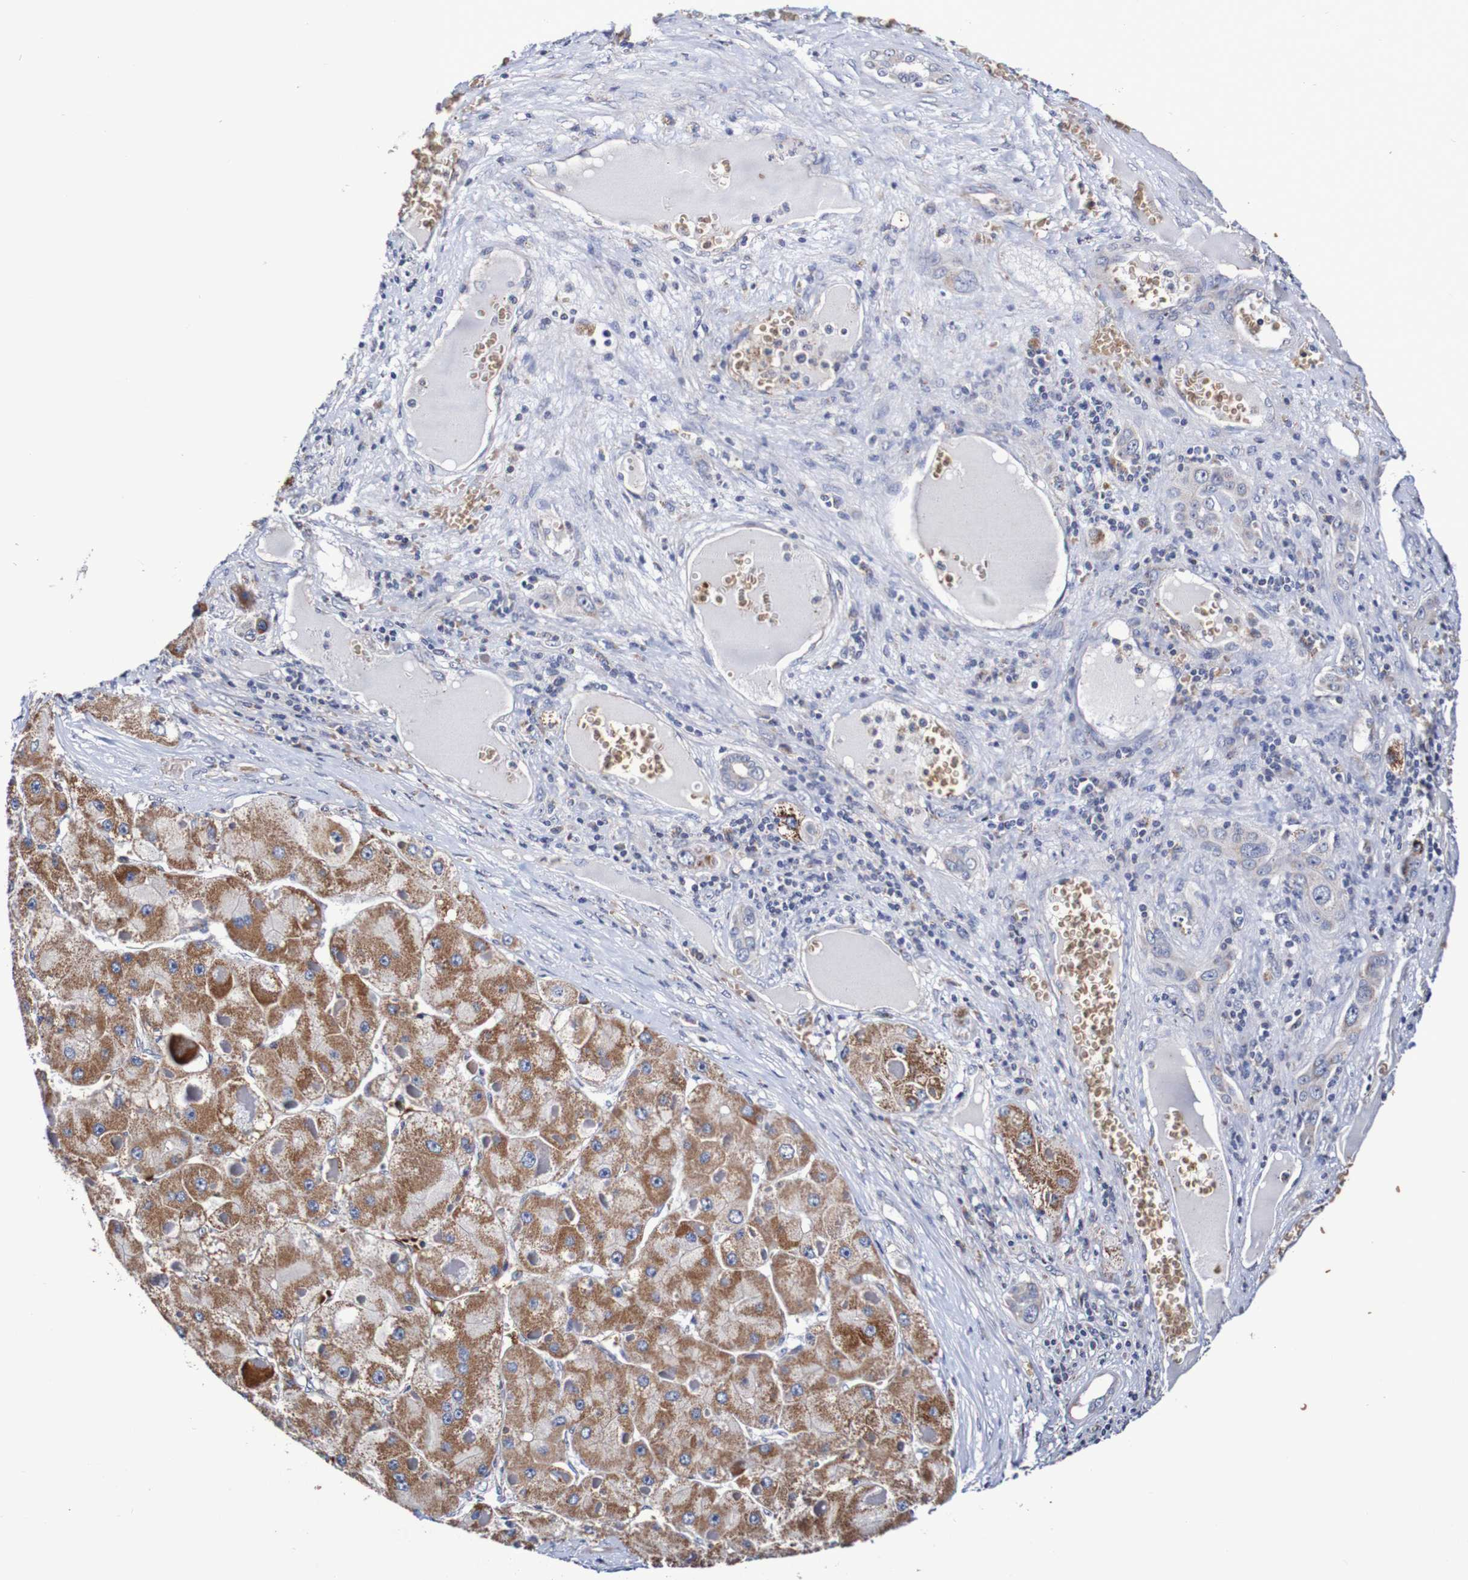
{"staining": {"intensity": "strong", "quantity": ">75%", "location": "cytoplasmic/membranous"}, "tissue": "liver cancer", "cell_type": "Tumor cells", "image_type": "cancer", "snomed": [{"axis": "morphology", "description": "Carcinoma, Hepatocellular, NOS"}, {"axis": "topography", "description": "Liver"}], "caption": "A brown stain shows strong cytoplasmic/membranous expression of a protein in human liver cancer (hepatocellular carcinoma) tumor cells.", "gene": "WNT4", "patient": {"sex": "female", "age": 73}}